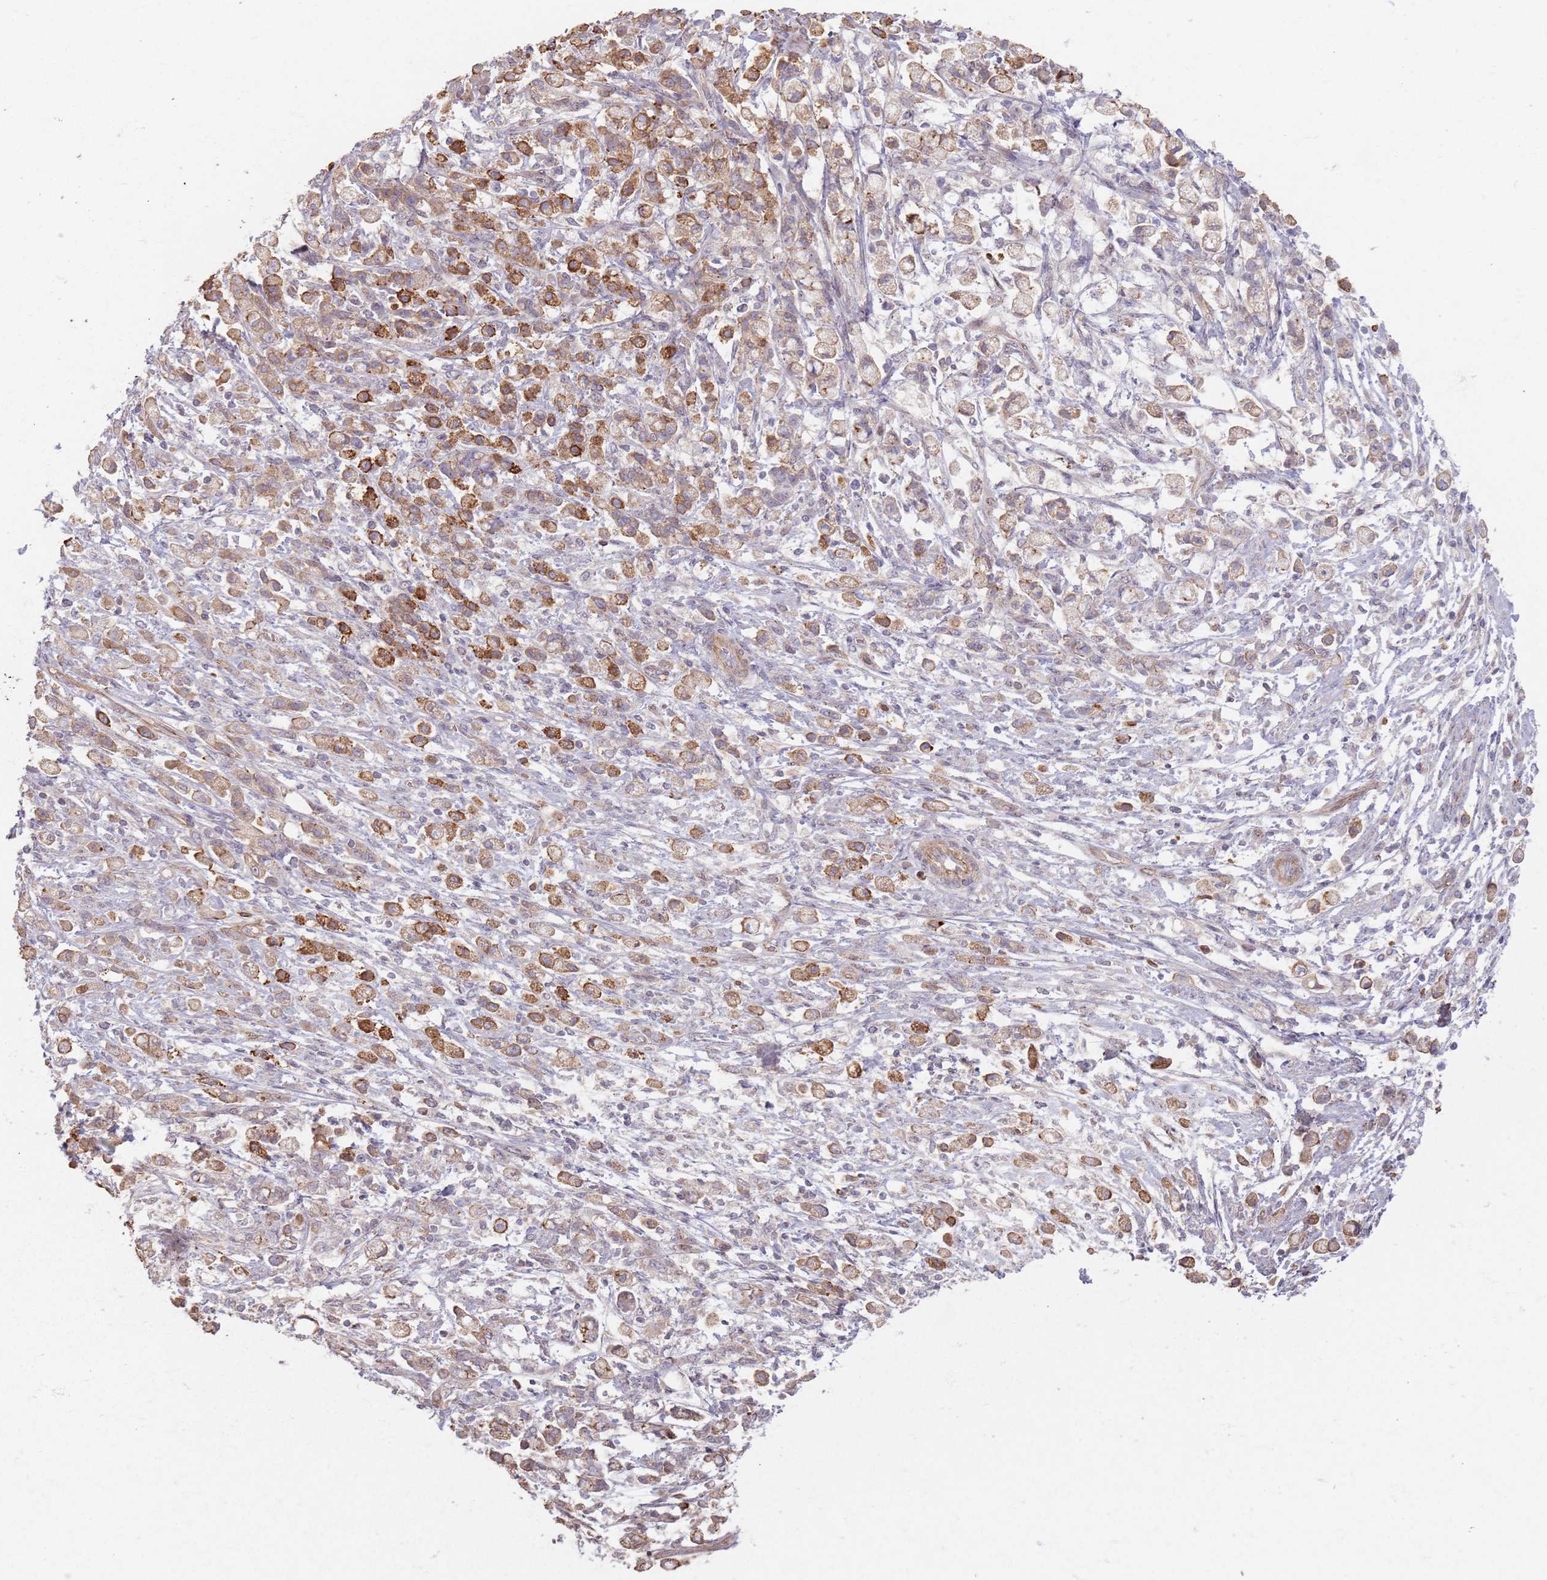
{"staining": {"intensity": "moderate", "quantity": ">75%", "location": "cytoplasmic/membranous"}, "tissue": "stomach cancer", "cell_type": "Tumor cells", "image_type": "cancer", "snomed": [{"axis": "morphology", "description": "Adenocarcinoma, NOS"}, {"axis": "topography", "description": "Stomach"}], "caption": "Immunohistochemistry (IHC) staining of adenocarcinoma (stomach), which reveals medium levels of moderate cytoplasmic/membranous expression in approximately >75% of tumor cells indicating moderate cytoplasmic/membranous protein positivity. The staining was performed using DAB (brown) for protein detection and nuclei were counterstained in hematoxylin (blue).", "gene": "KCNA5", "patient": {"sex": "female", "age": 60}}